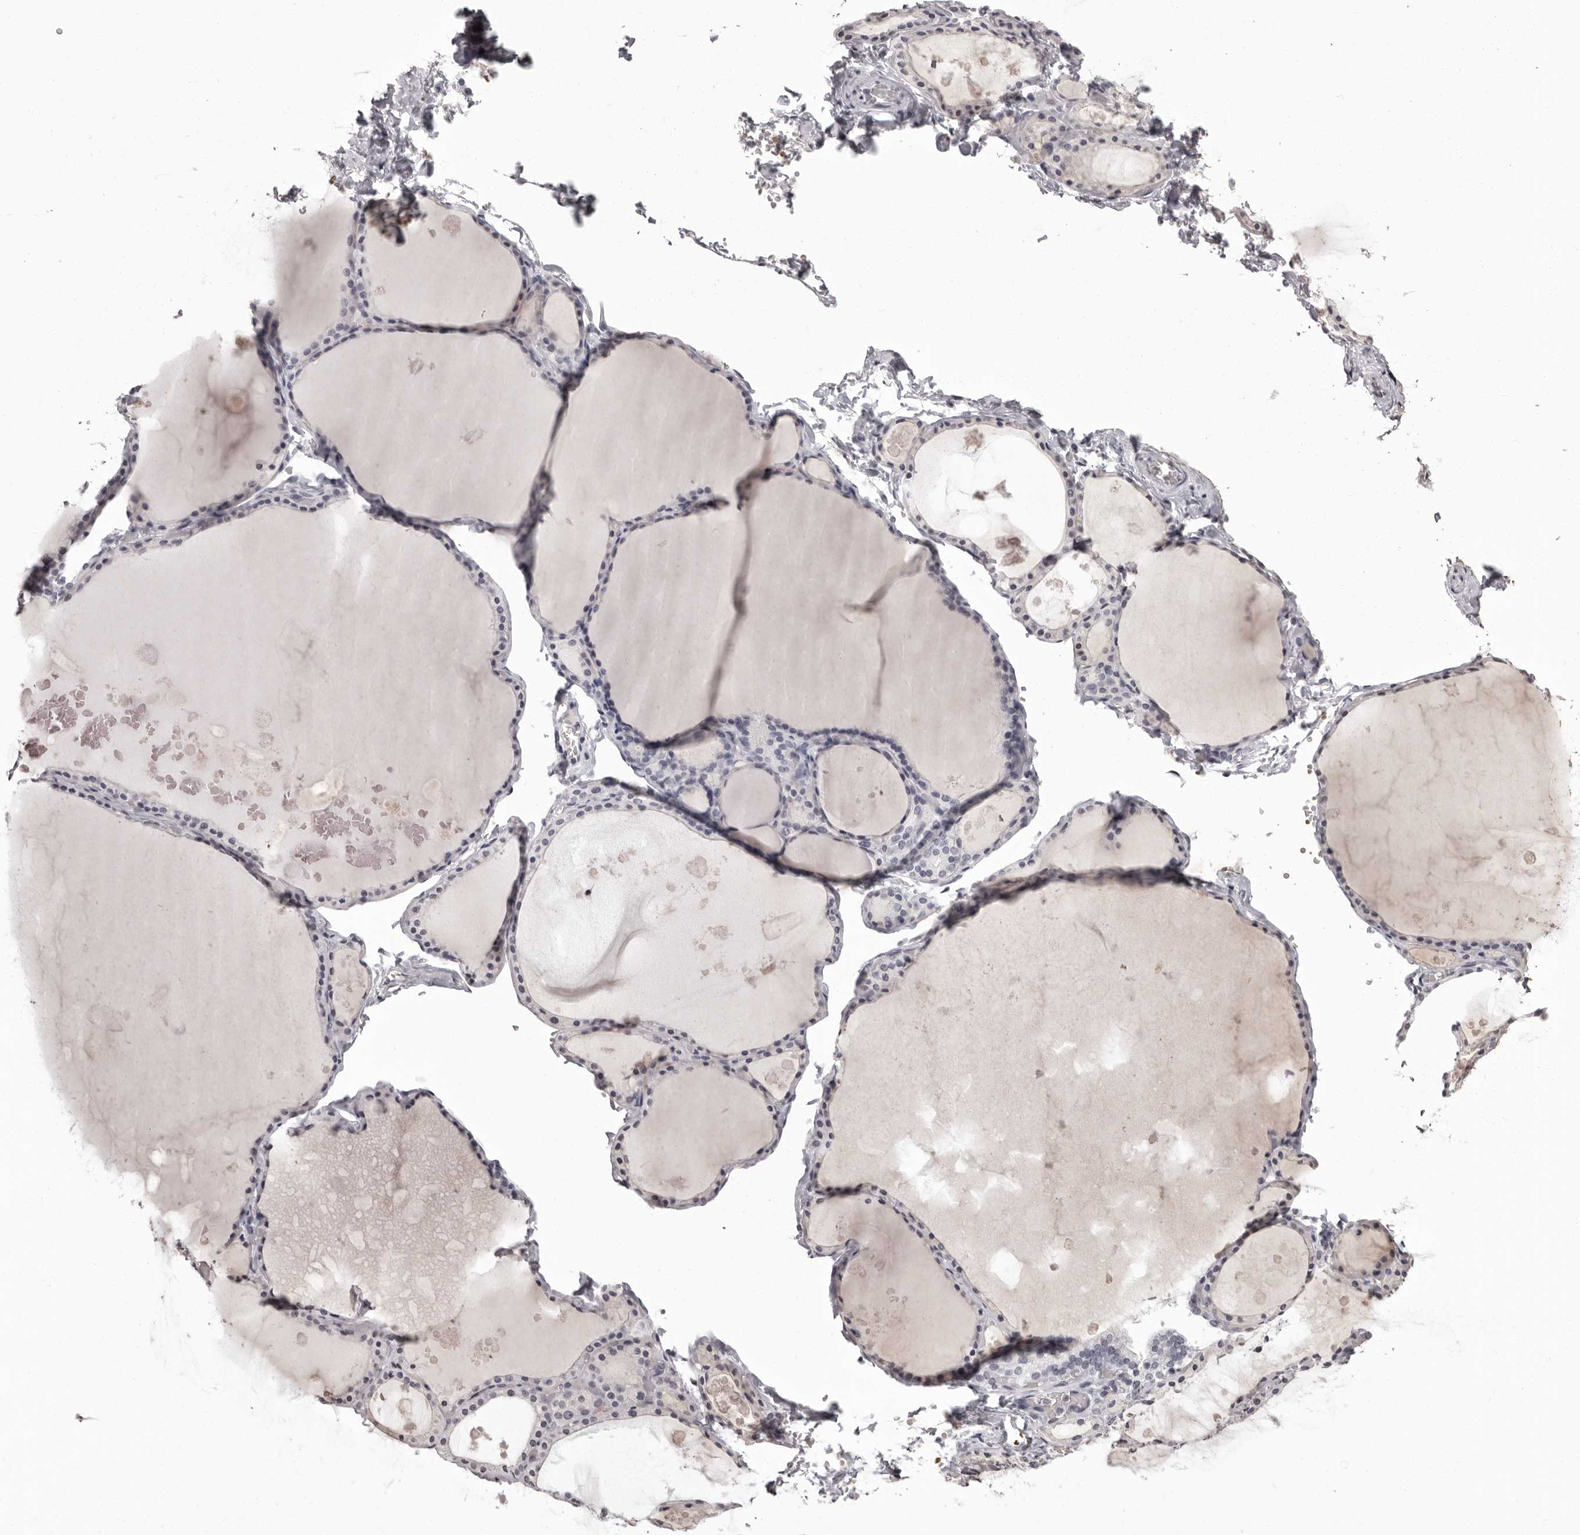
{"staining": {"intensity": "negative", "quantity": "none", "location": "none"}, "tissue": "thyroid gland", "cell_type": "Glandular cells", "image_type": "normal", "snomed": [{"axis": "morphology", "description": "Normal tissue, NOS"}, {"axis": "topography", "description": "Thyroid gland"}], "caption": "DAB (3,3'-diaminobenzidine) immunohistochemical staining of unremarkable human thyroid gland demonstrates no significant staining in glandular cells. (DAB IHC visualized using brightfield microscopy, high magnification).", "gene": "C8orf74", "patient": {"sex": "male", "age": 56}}